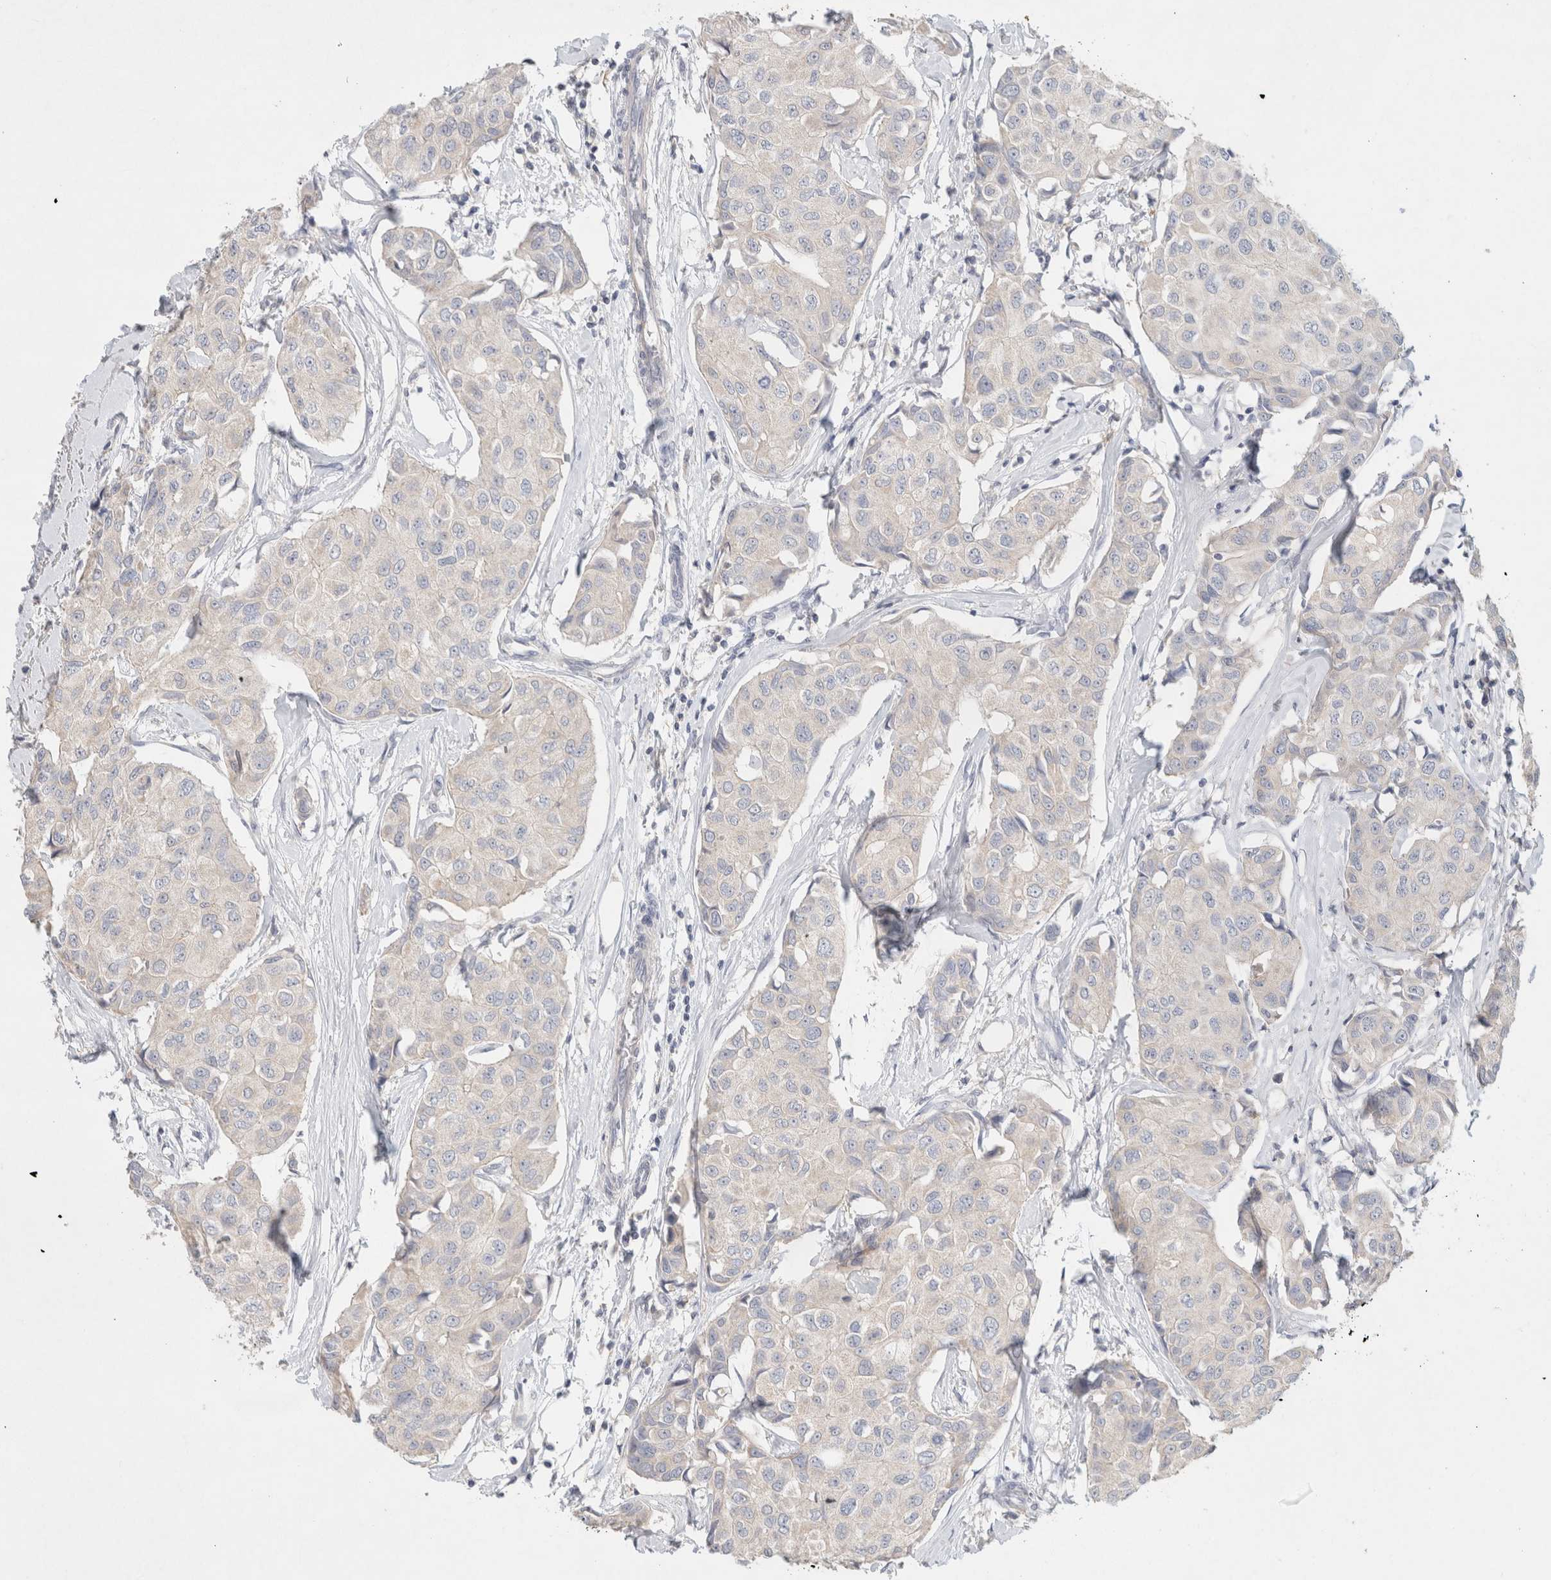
{"staining": {"intensity": "negative", "quantity": "none", "location": "none"}, "tissue": "breast cancer", "cell_type": "Tumor cells", "image_type": "cancer", "snomed": [{"axis": "morphology", "description": "Duct carcinoma"}, {"axis": "topography", "description": "Breast"}], "caption": "This is an immunohistochemistry (IHC) image of human invasive ductal carcinoma (breast). There is no staining in tumor cells.", "gene": "MPP2", "patient": {"sex": "female", "age": 80}}